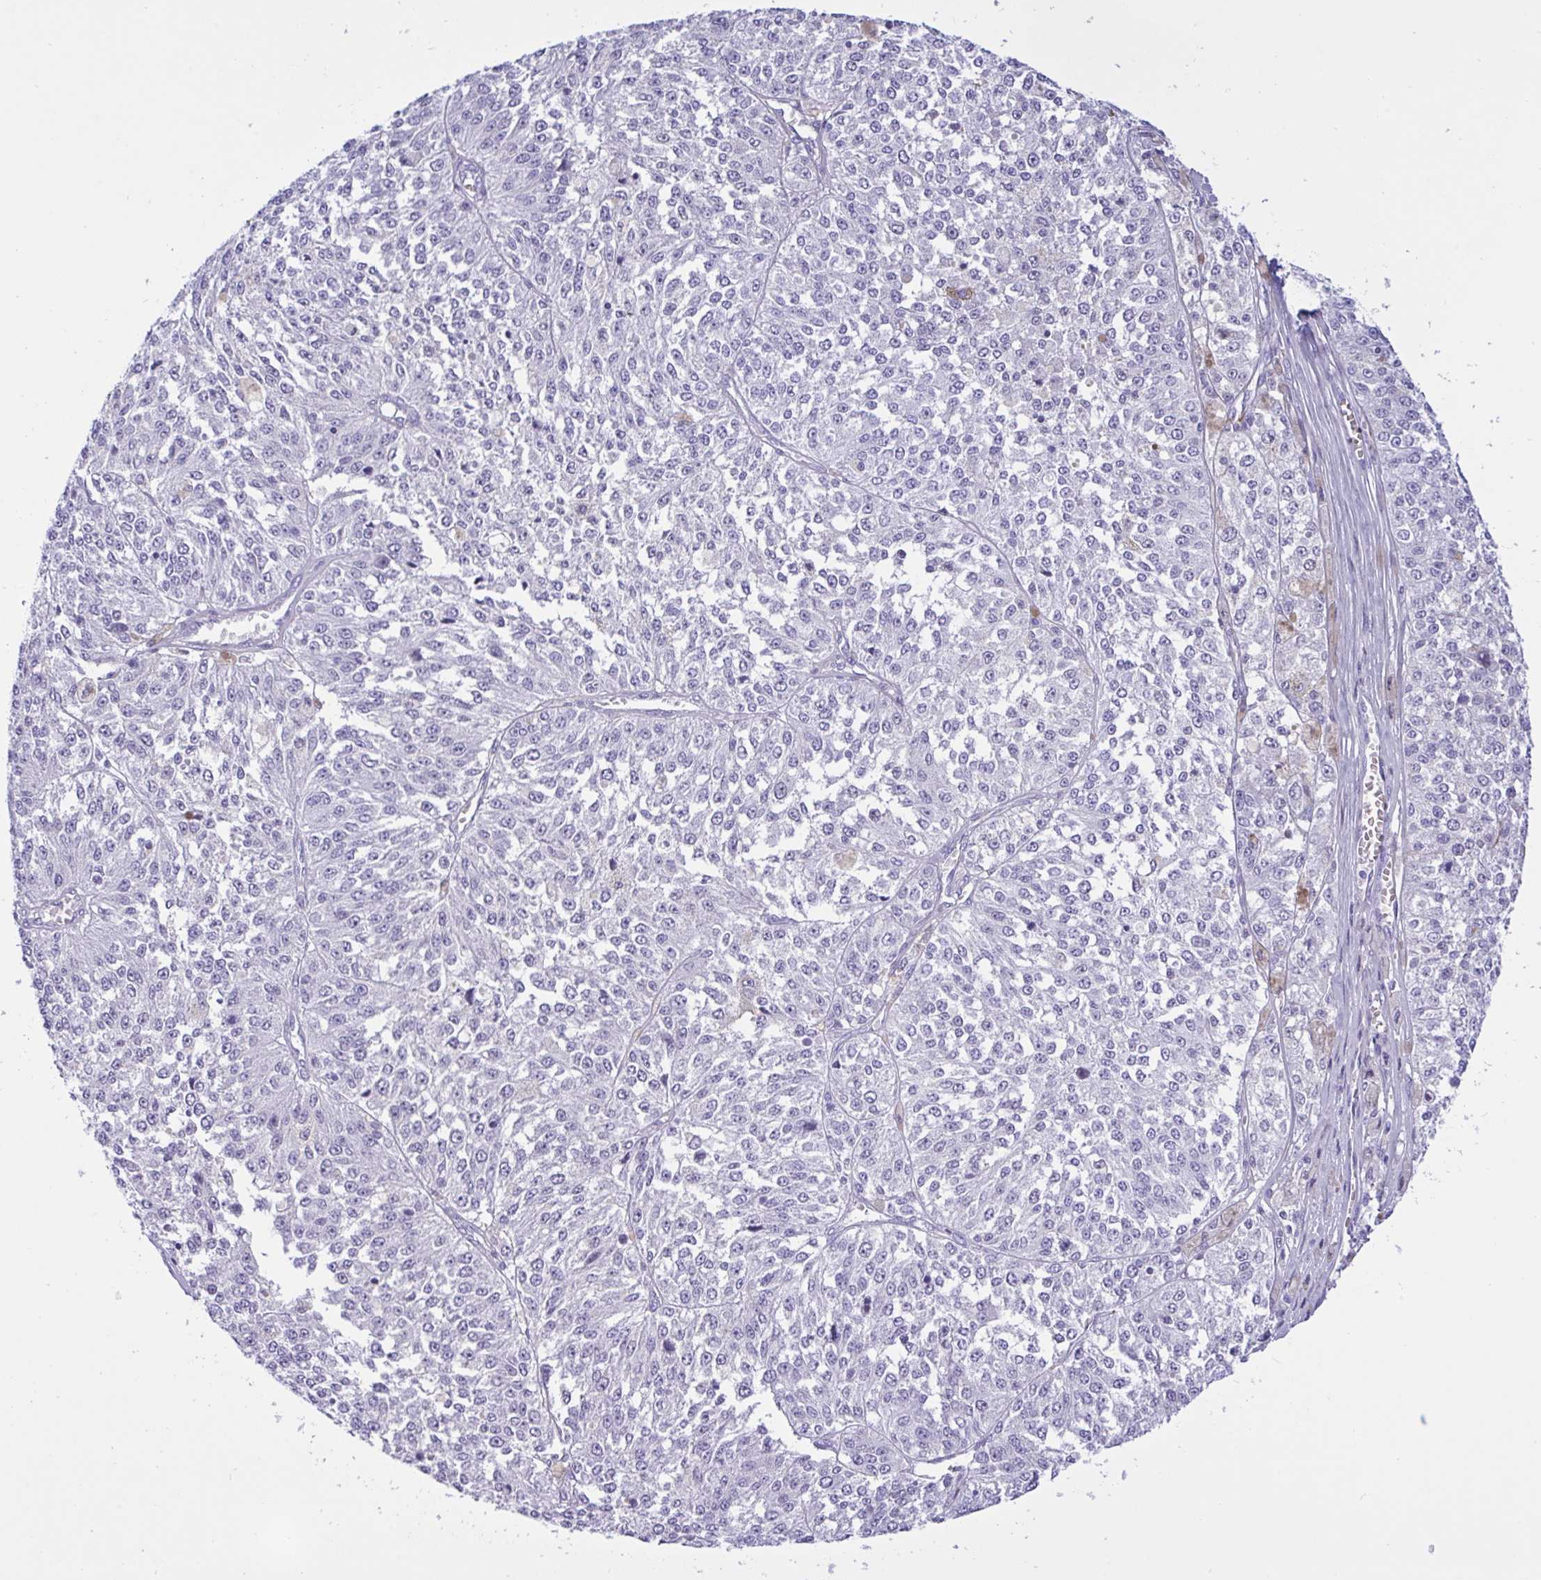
{"staining": {"intensity": "negative", "quantity": "none", "location": "none"}, "tissue": "melanoma", "cell_type": "Tumor cells", "image_type": "cancer", "snomed": [{"axis": "morphology", "description": "Malignant melanoma, Metastatic site"}, {"axis": "topography", "description": "Lymph node"}], "caption": "A high-resolution micrograph shows IHC staining of malignant melanoma (metastatic site), which demonstrates no significant positivity in tumor cells.", "gene": "SMAD5", "patient": {"sex": "female", "age": 64}}